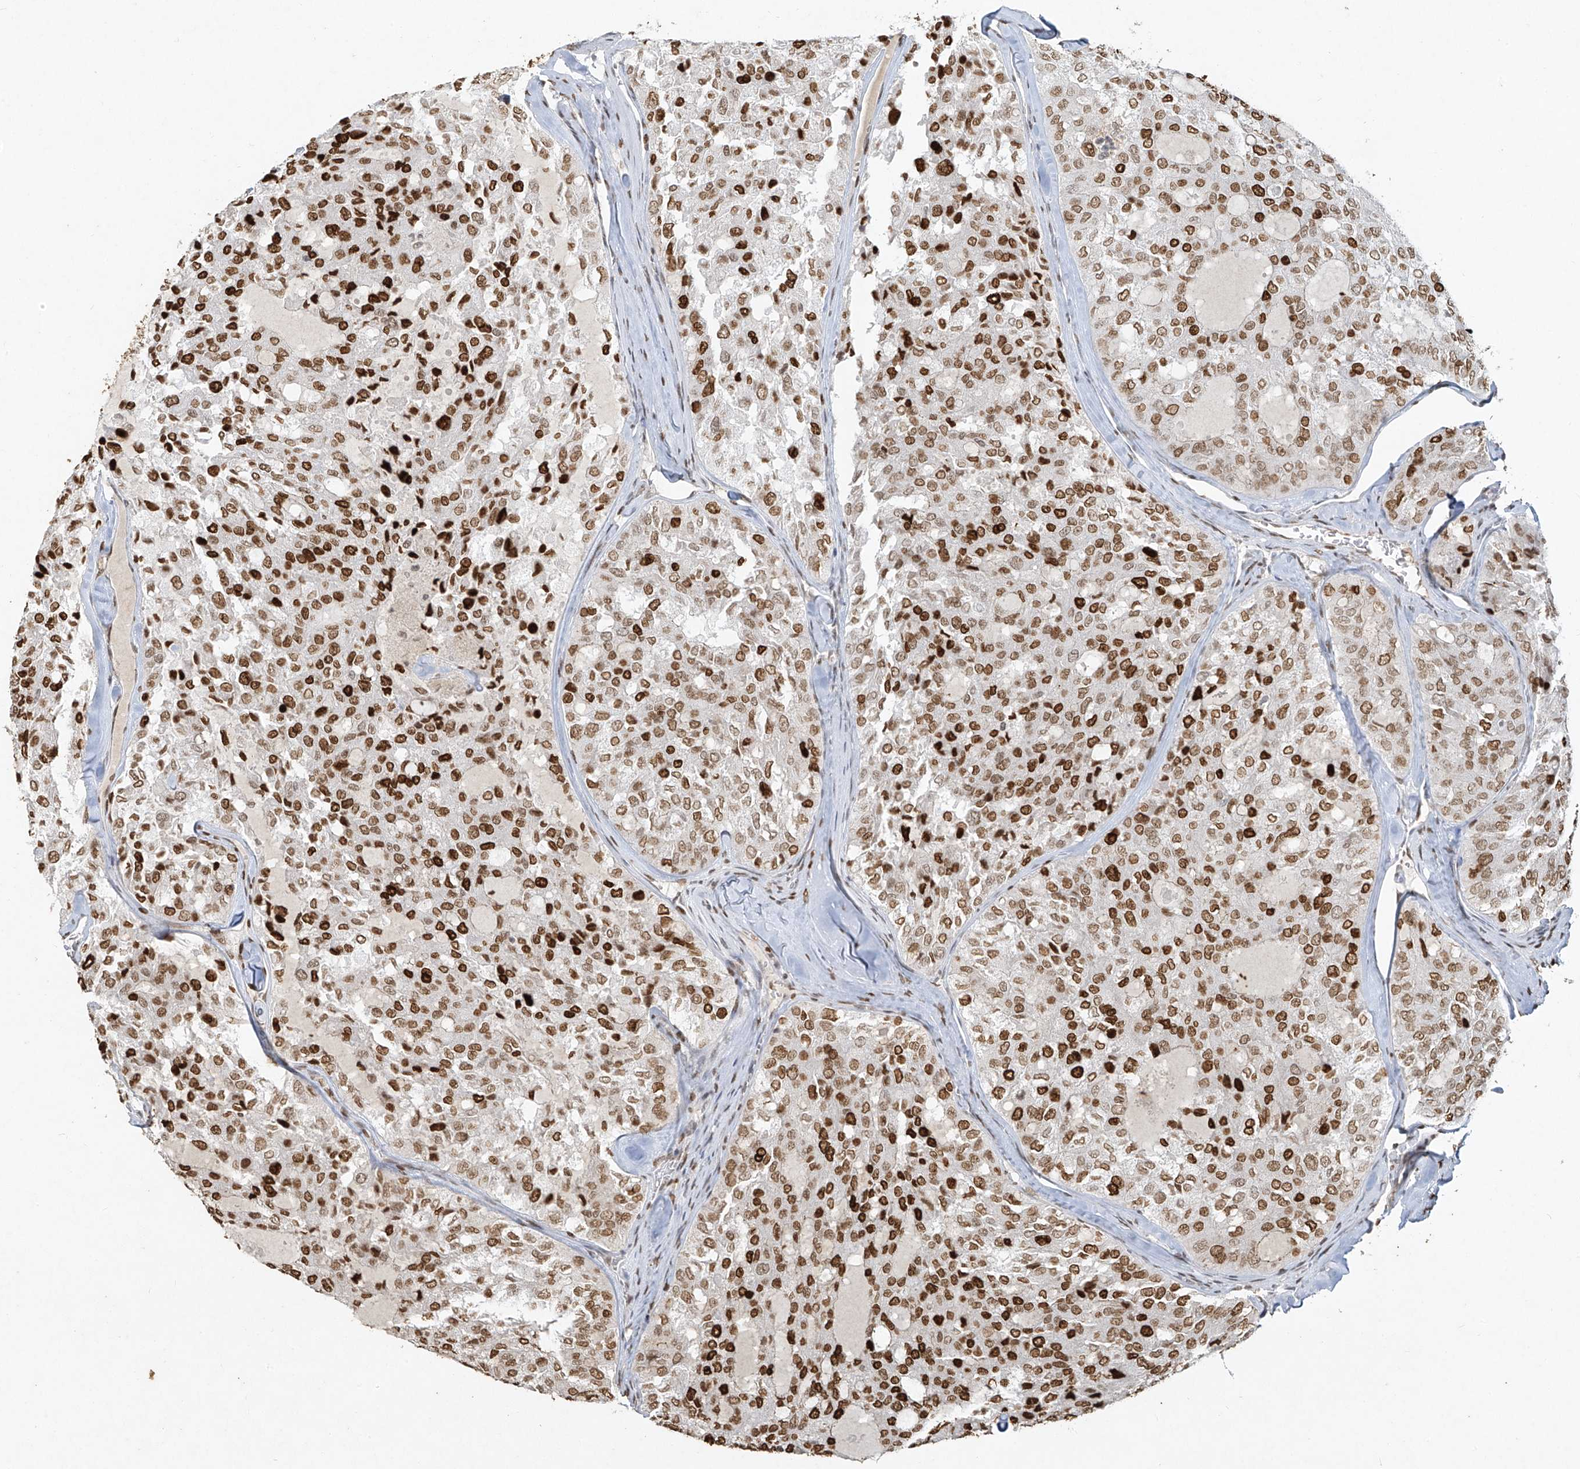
{"staining": {"intensity": "strong", "quantity": ">75%", "location": "nuclear"}, "tissue": "thyroid cancer", "cell_type": "Tumor cells", "image_type": "cancer", "snomed": [{"axis": "morphology", "description": "Follicular adenoma carcinoma, NOS"}, {"axis": "topography", "description": "Thyroid gland"}], "caption": "This image reveals thyroid follicular adenoma carcinoma stained with IHC to label a protein in brown. The nuclear of tumor cells show strong positivity for the protein. Nuclei are counter-stained blue.", "gene": "ATRIP", "patient": {"sex": "male", "age": 75}}